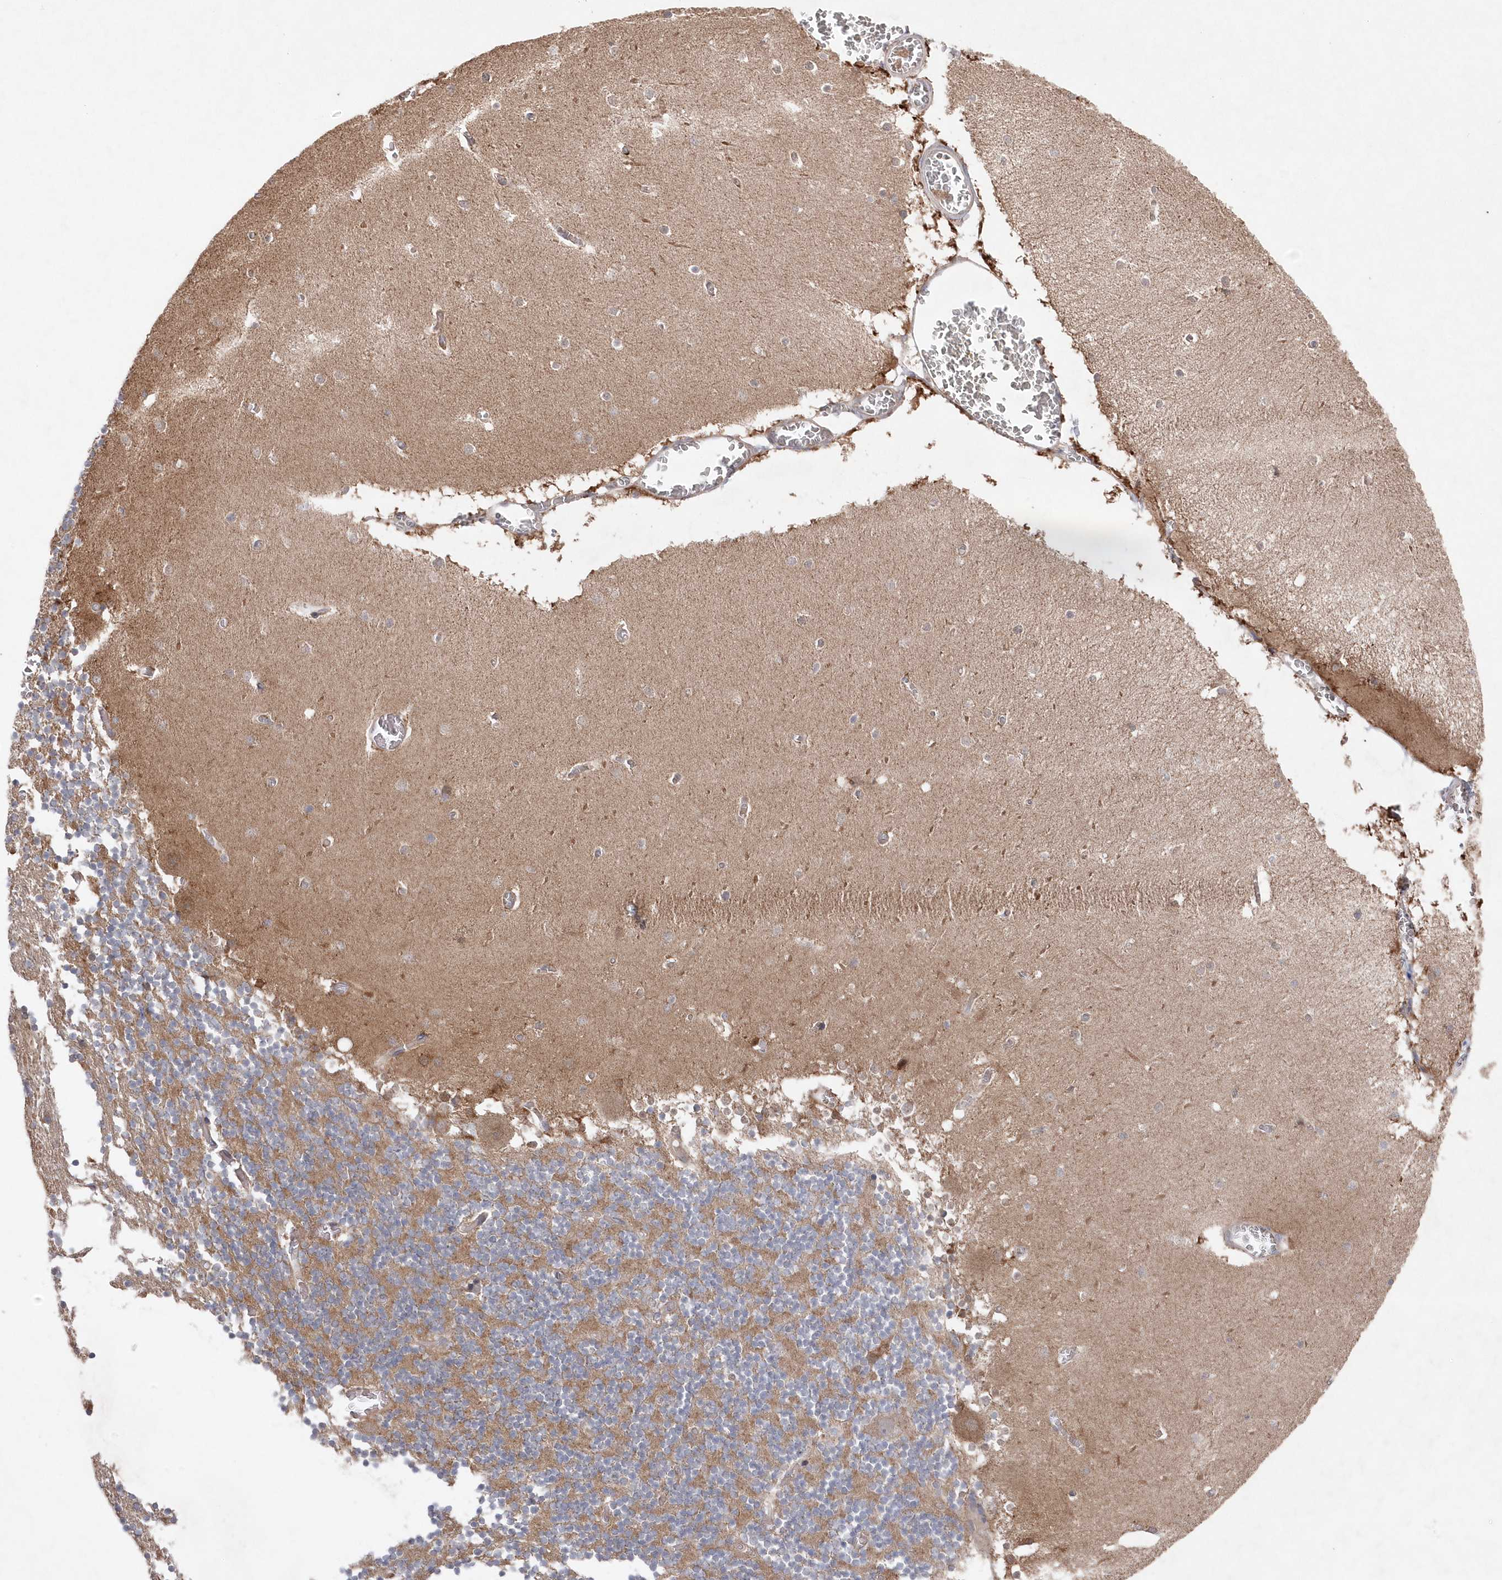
{"staining": {"intensity": "moderate", "quantity": "25%-75%", "location": "cytoplasmic/membranous"}, "tissue": "cerebellum", "cell_type": "Cells in granular layer", "image_type": "normal", "snomed": [{"axis": "morphology", "description": "Normal tissue, NOS"}, {"axis": "topography", "description": "Cerebellum"}], "caption": "Cerebellum stained for a protein (brown) shows moderate cytoplasmic/membranous positive expression in about 25%-75% of cells in granular layer.", "gene": "ASNSD1", "patient": {"sex": "female", "age": 28}}